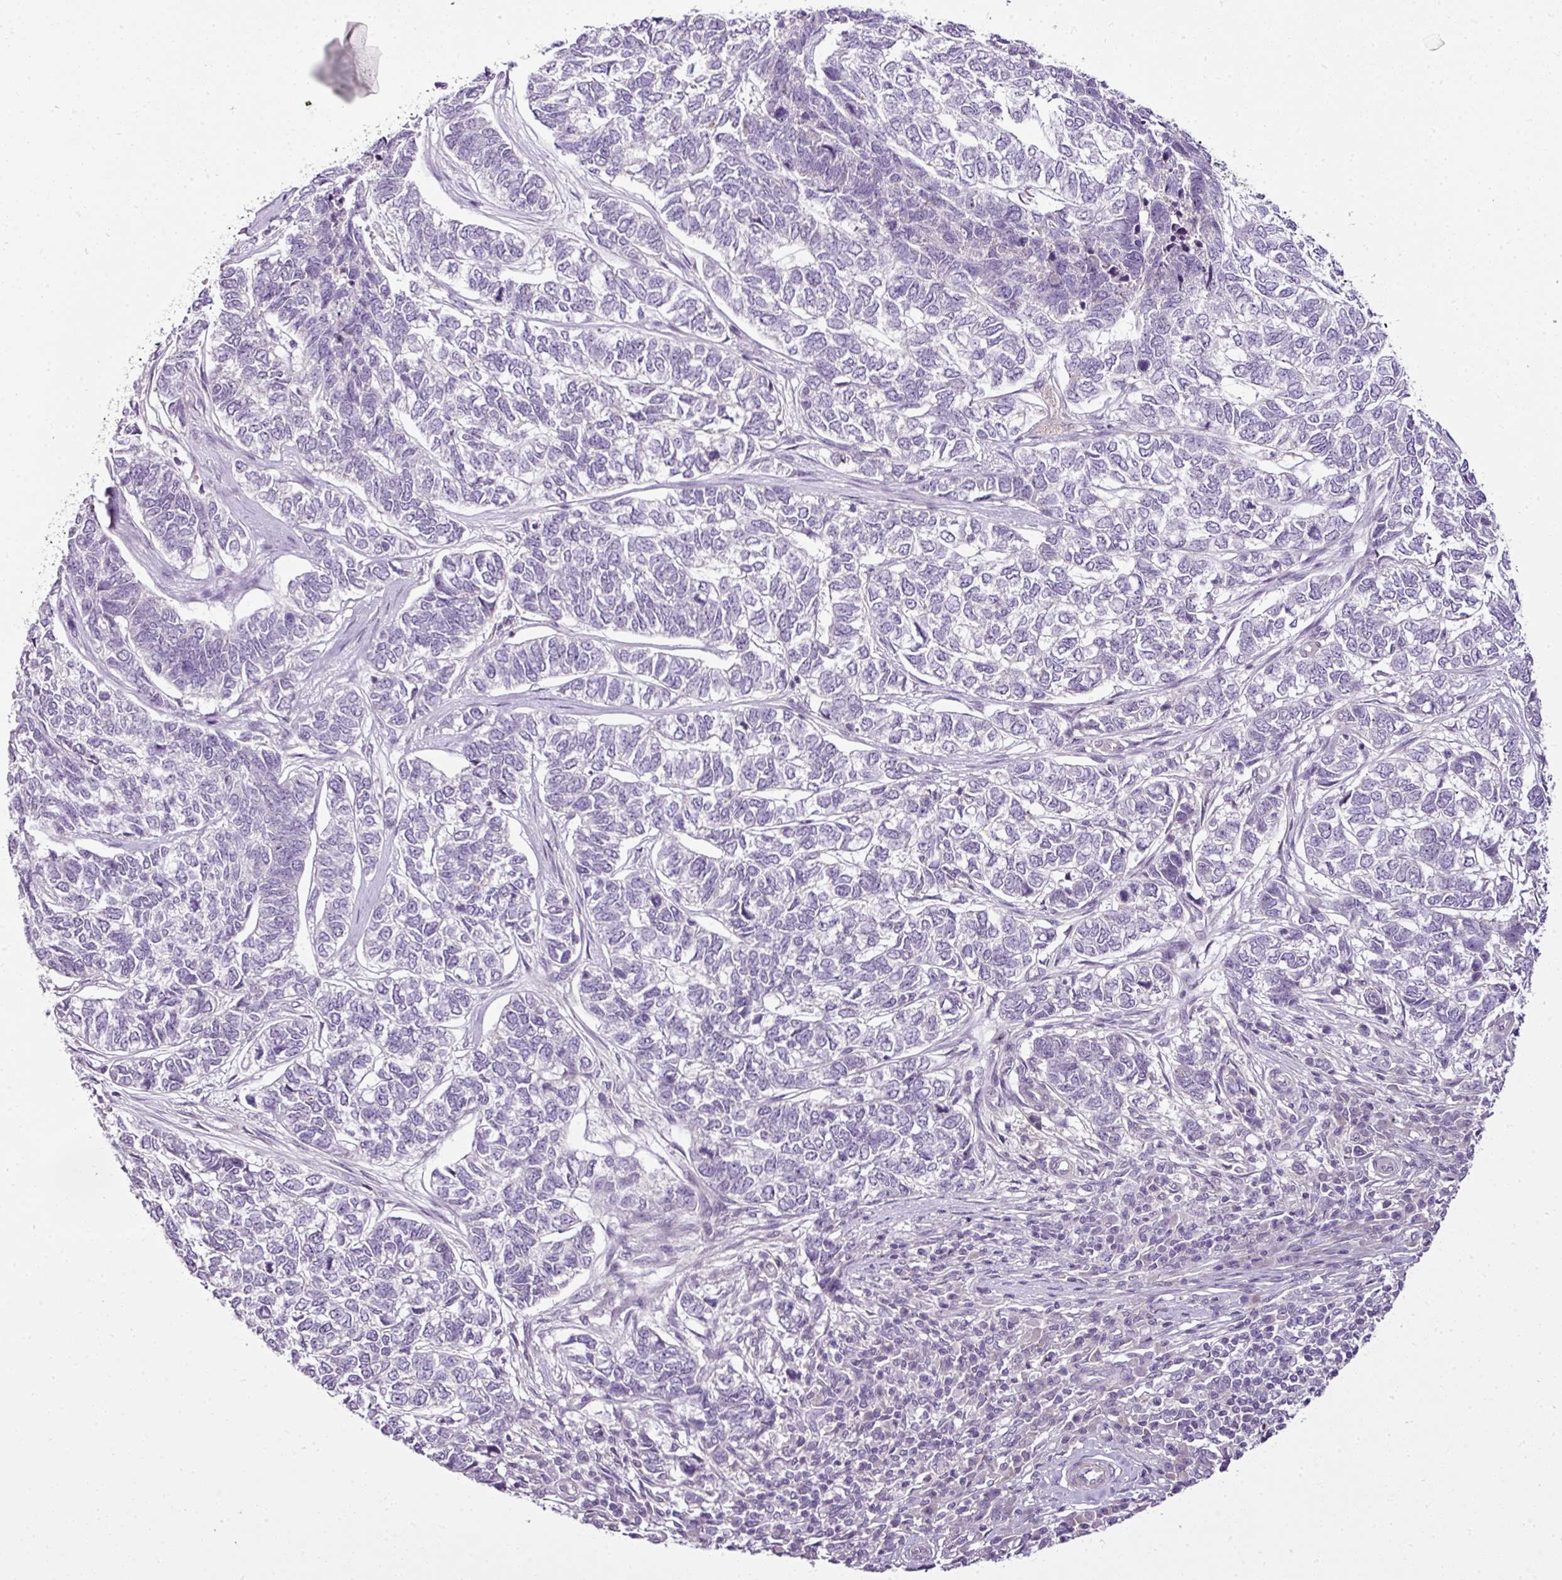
{"staining": {"intensity": "negative", "quantity": "none", "location": "none"}, "tissue": "skin cancer", "cell_type": "Tumor cells", "image_type": "cancer", "snomed": [{"axis": "morphology", "description": "Basal cell carcinoma"}, {"axis": "topography", "description": "Skin"}], "caption": "This is a histopathology image of immunohistochemistry (IHC) staining of skin basal cell carcinoma, which shows no staining in tumor cells. The staining was performed using DAB (3,3'-diaminobenzidine) to visualize the protein expression in brown, while the nuclei were stained in blue with hematoxylin (Magnification: 20x).", "gene": "TEX30", "patient": {"sex": "female", "age": 65}}